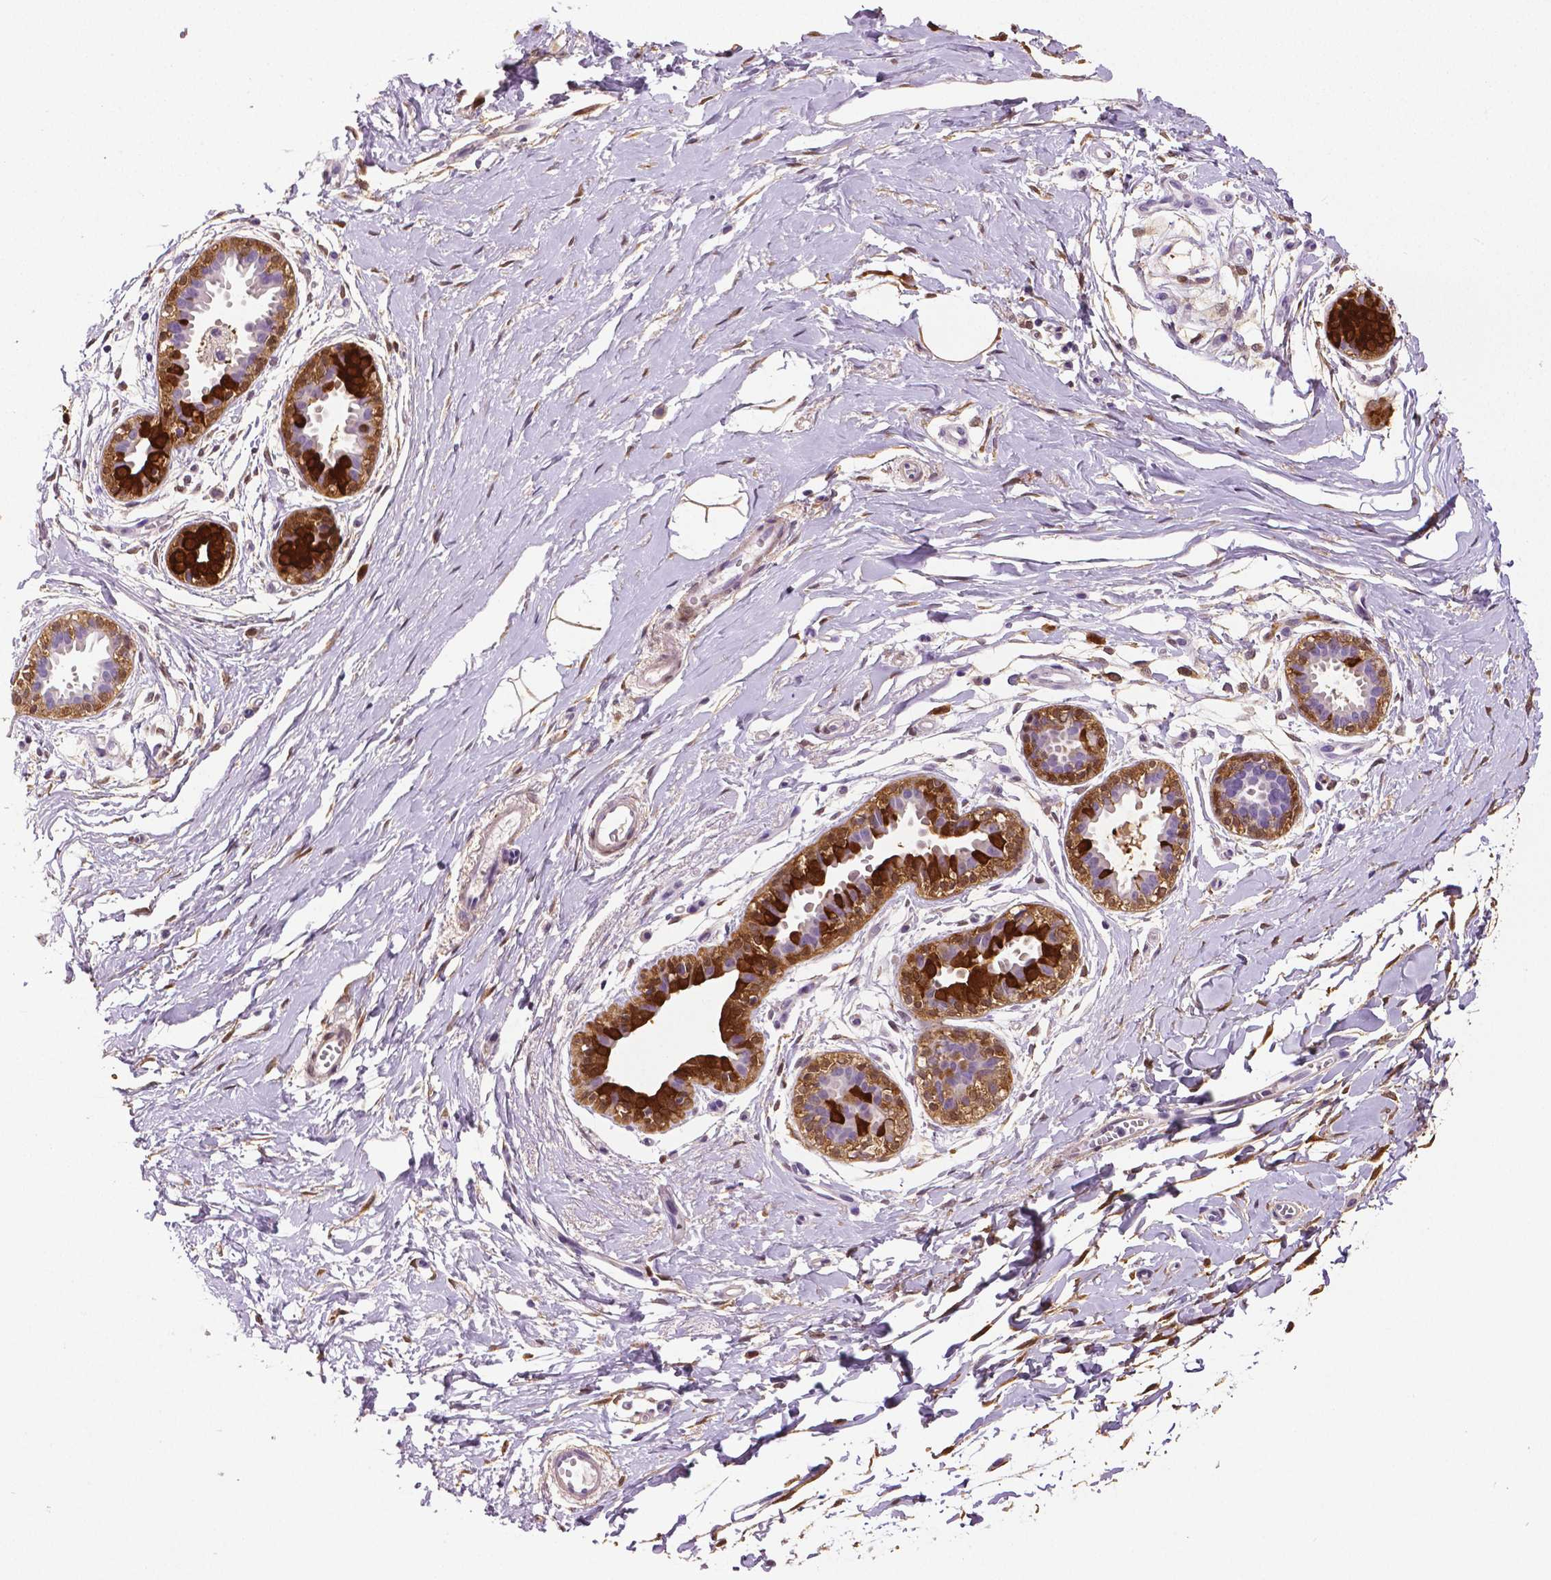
{"staining": {"intensity": "moderate", "quantity": ">75%", "location": "cytoplasmic/membranous"}, "tissue": "breast", "cell_type": "Adipocytes", "image_type": "normal", "snomed": [{"axis": "morphology", "description": "Normal tissue, NOS"}, {"axis": "topography", "description": "Breast"}], "caption": "High-power microscopy captured an IHC image of benign breast, revealing moderate cytoplasmic/membranous staining in approximately >75% of adipocytes. The protein of interest is shown in brown color, while the nuclei are stained blue.", "gene": "PHGDH", "patient": {"sex": "female", "age": 49}}